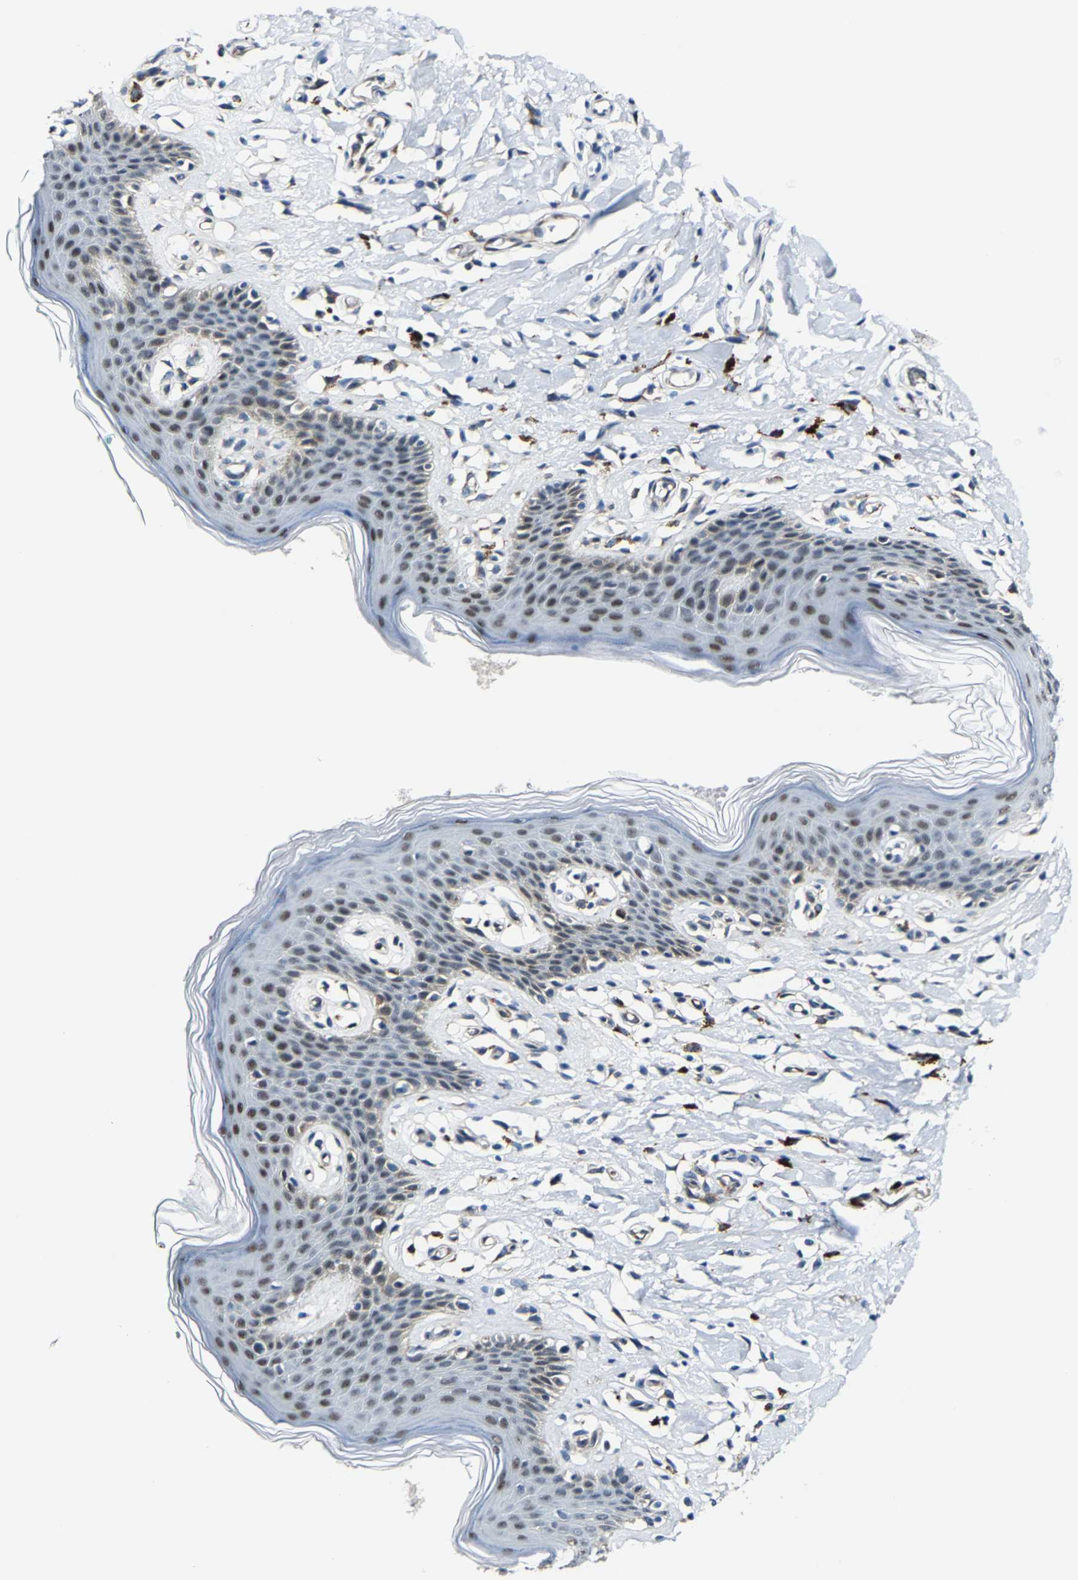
{"staining": {"intensity": "moderate", "quantity": "25%-75%", "location": "nuclear"}, "tissue": "skin", "cell_type": "Epidermal cells", "image_type": "normal", "snomed": [{"axis": "morphology", "description": "Normal tissue, NOS"}, {"axis": "topography", "description": "Vulva"}], "caption": "High-power microscopy captured an IHC image of unremarkable skin, revealing moderate nuclear staining in approximately 25%-75% of epidermal cells. (brown staining indicates protein expression, while blue staining denotes nuclei).", "gene": "METTL1", "patient": {"sex": "female", "age": 66}}